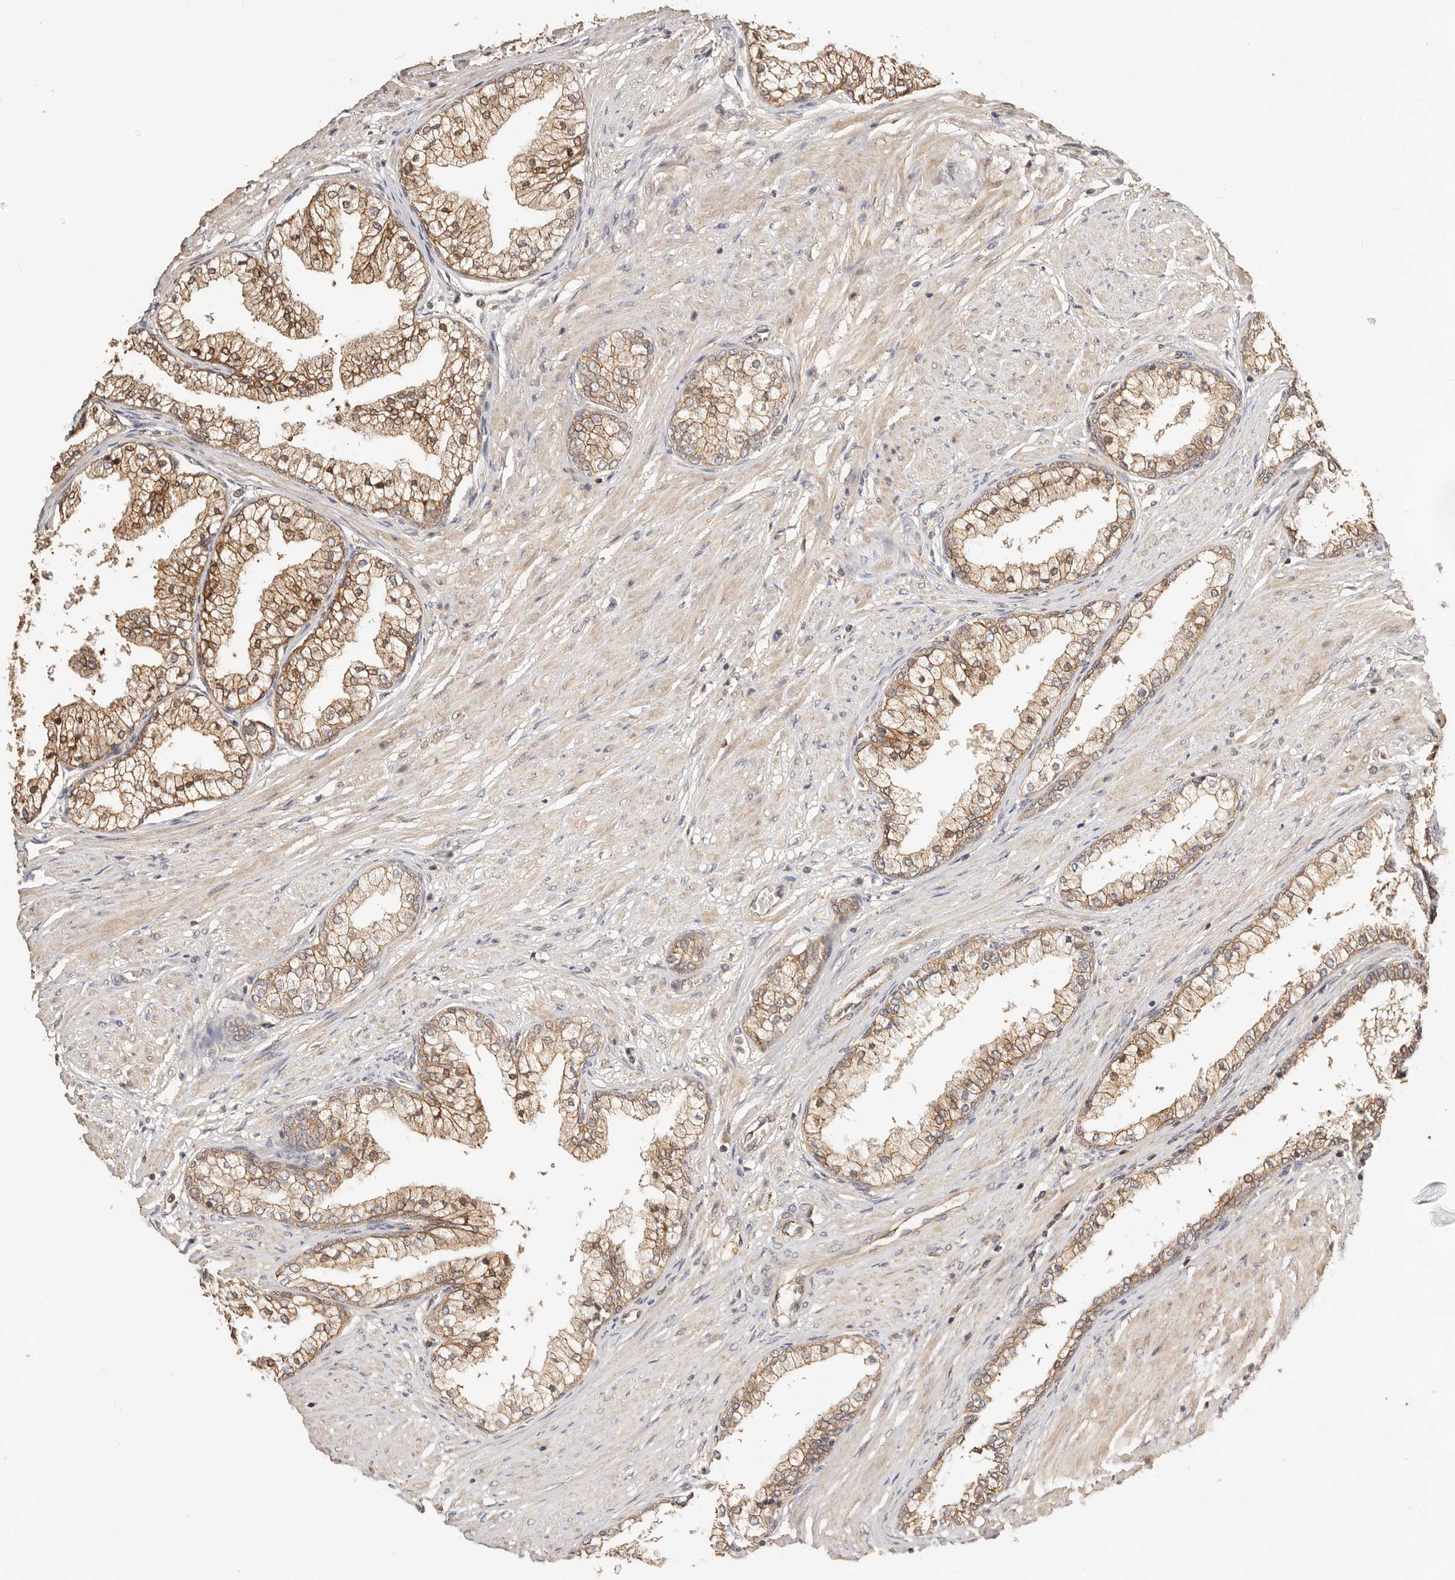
{"staining": {"intensity": "moderate", "quantity": ">75%", "location": "cytoplasmic/membranous"}, "tissue": "prostate cancer", "cell_type": "Tumor cells", "image_type": "cancer", "snomed": [{"axis": "morphology", "description": "Adenocarcinoma, High grade"}, {"axis": "topography", "description": "Prostate"}], "caption": "DAB (3,3'-diaminobenzidine) immunohistochemical staining of adenocarcinoma (high-grade) (prostate) reveals moderate cytoplasmic/membranous protein staining in about >75% of tumor cells. (IHC, brightfield microscopy, high magnification).", "gene": "AFDN", "patient": {"sex": "male", "age": 61}}